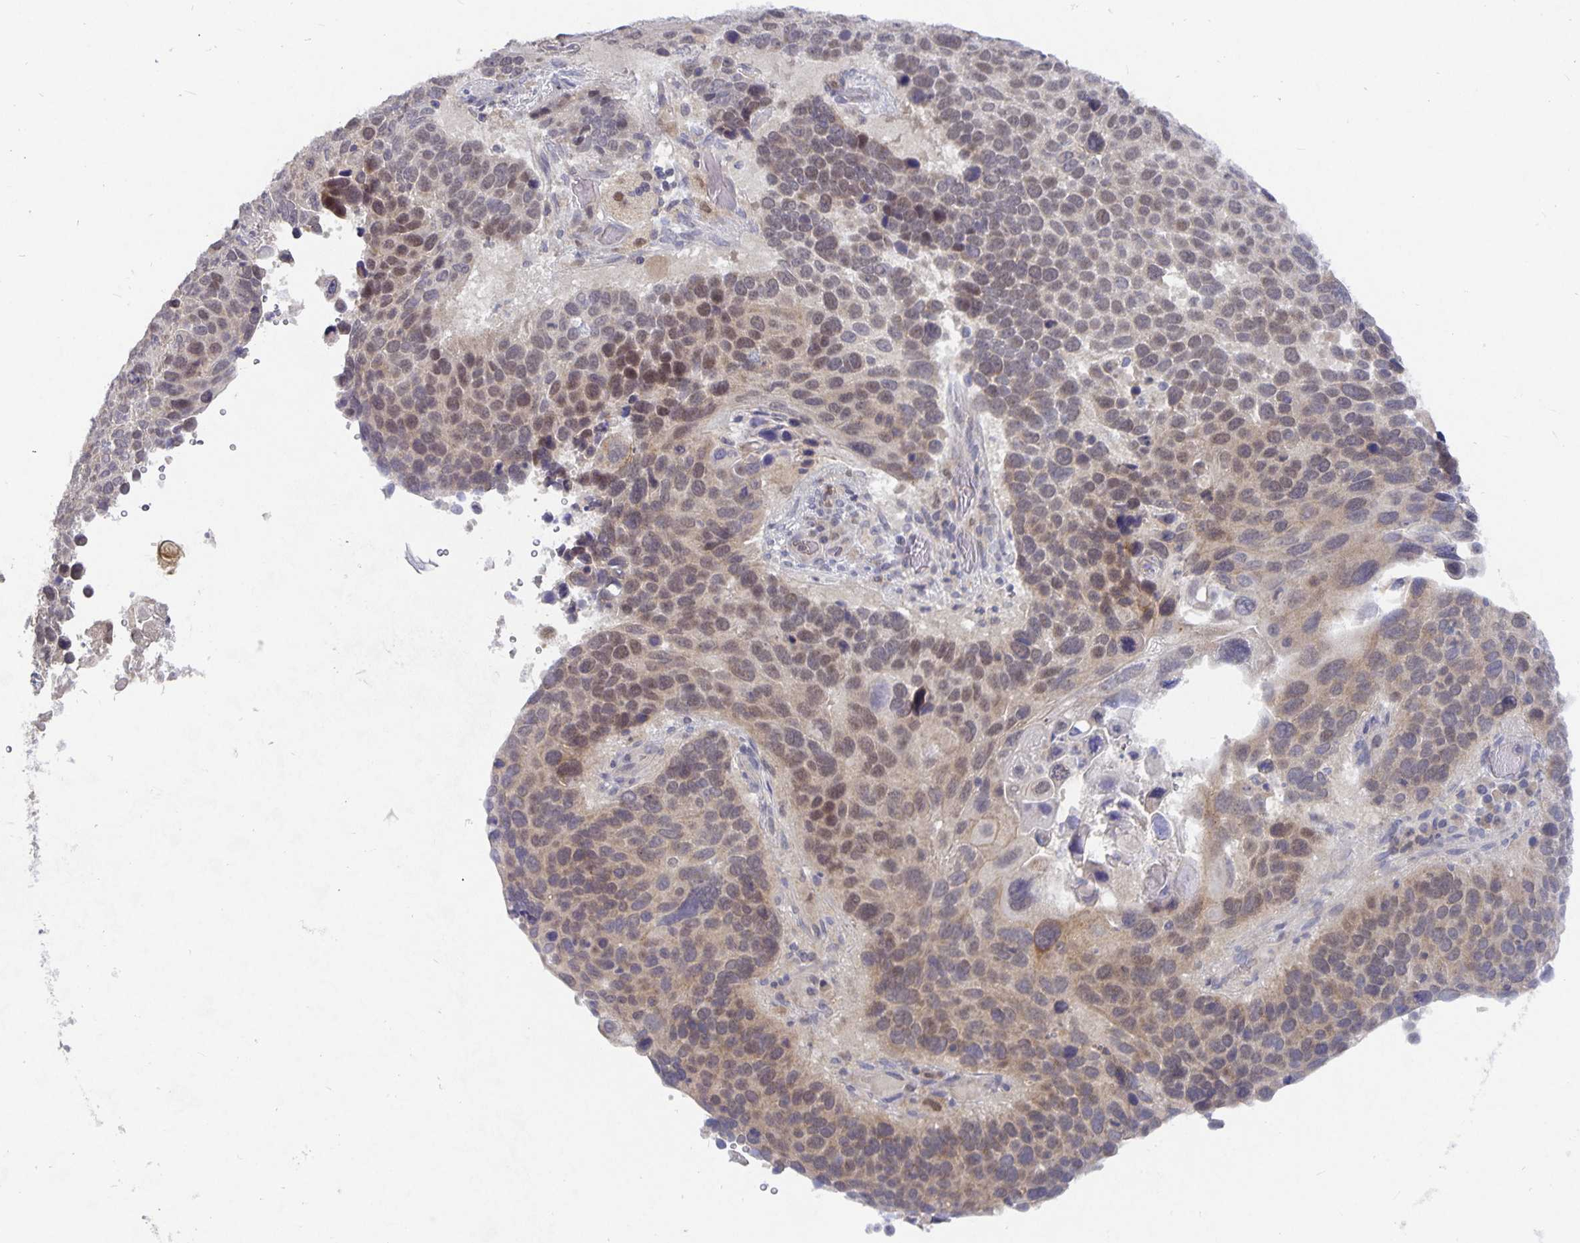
{"staining": {"intensity": "weak", "quantity": "<25%", "location": "nuclear"}, "tissue": "lung cancer", "cell_type": "Tumor cells", "image_type": "cancer", "snomed": [{"axis": "morphology", "description": "Squamous cell carcinoma, NOS"}, {"axis": "topography", "description": "Lung"}], "caption": "There is no significant staining in tumor cells of lung cancer.", "gene": "HEPN1", "patient": {"sex": "male", "age": 68}}